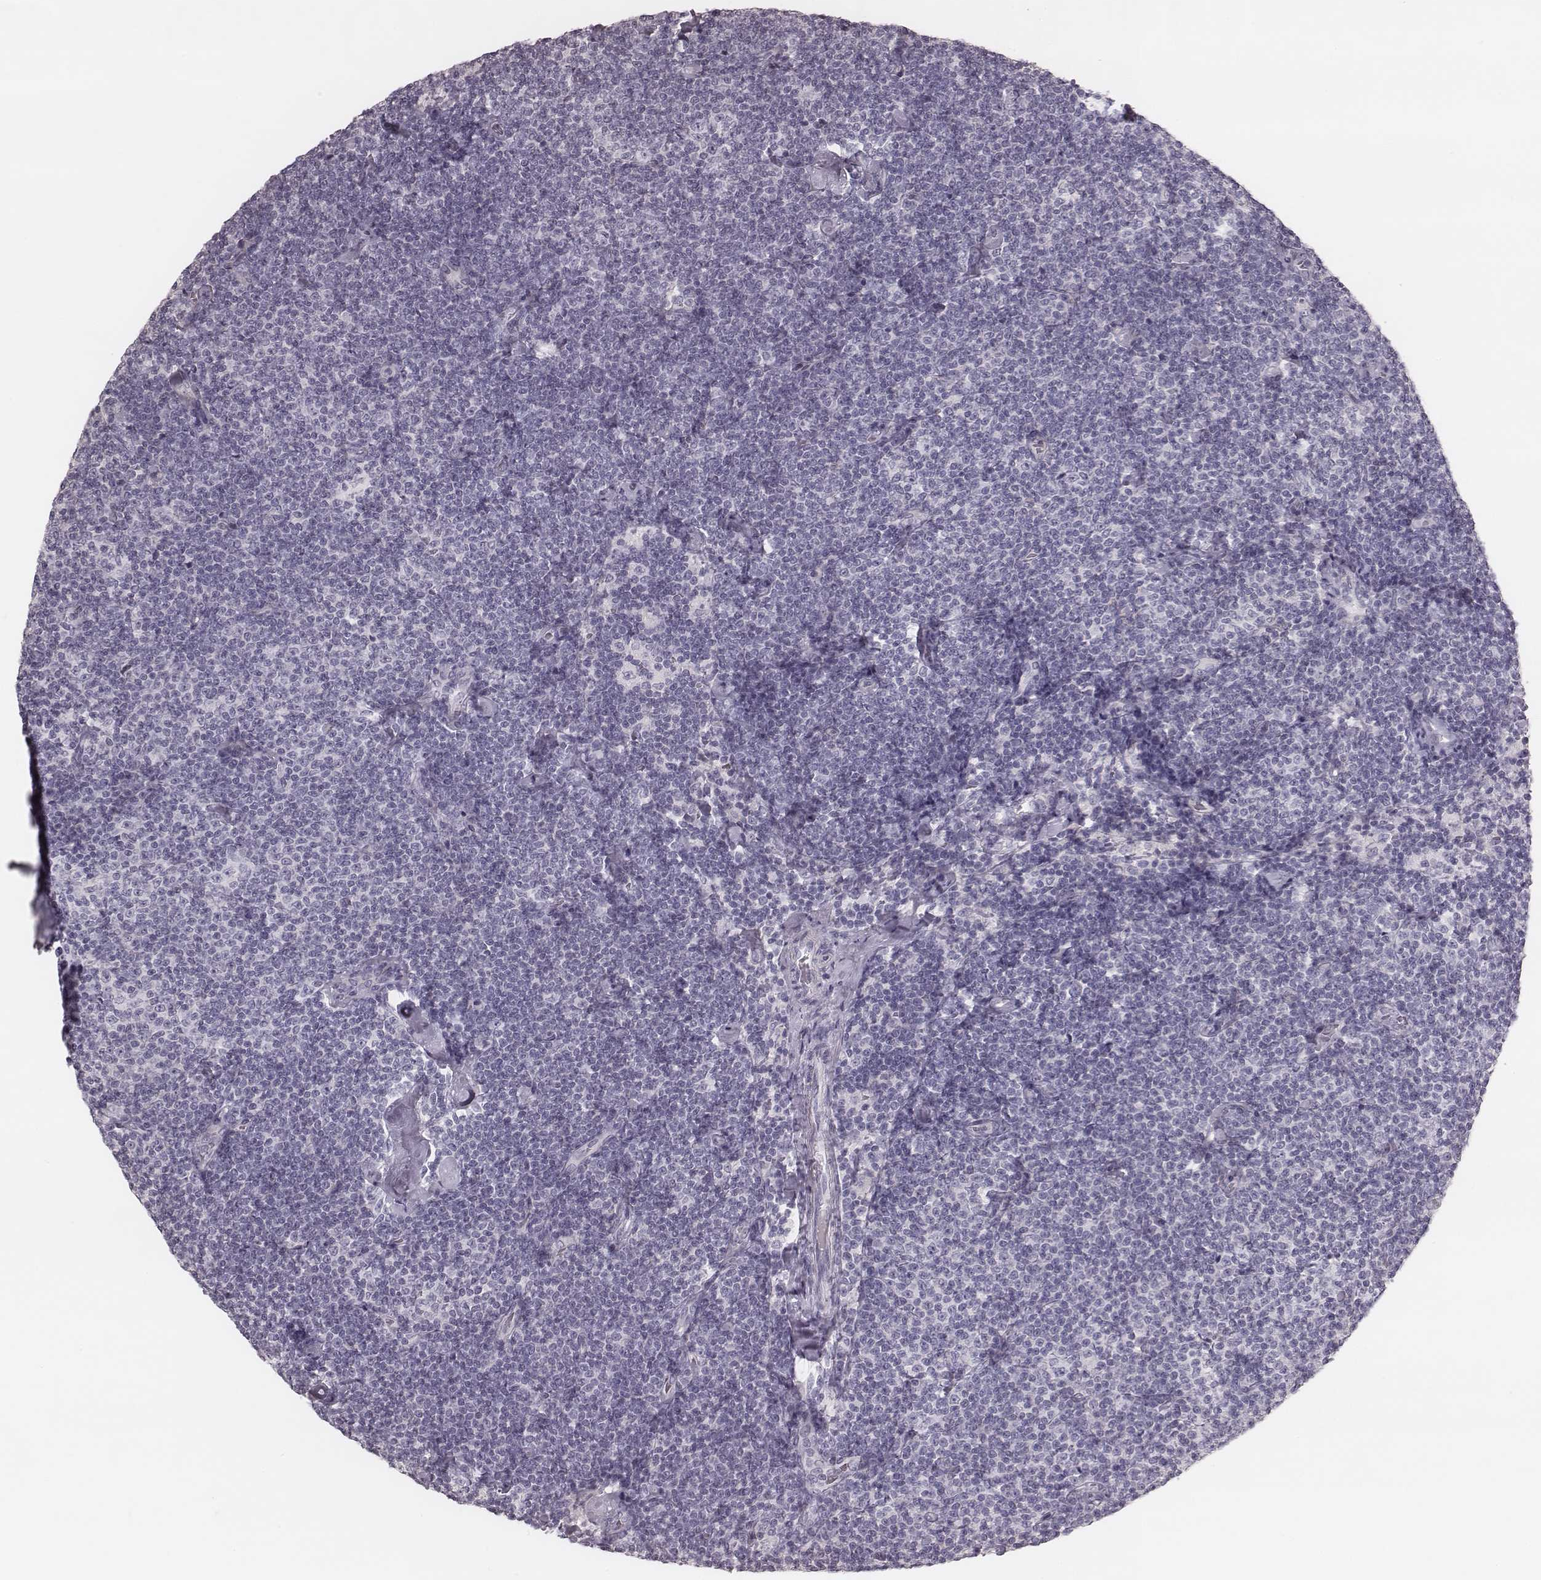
{"staining": {"intensity": "negative", "quantity": "none", "location": "none"}, "tissue": "lymphoma", "cell_type": "Tumor cells", "image_type": "cancer", "snomed": [{"axis": "morphology", "description": "Malignant lymphoma, non-Hodgkin's type, Low grade"}, {"axis": "topography", "description": "Lymph node"}], "caption": "Immunohistochemistry image of neoplastic tissue: human lymphoma stained with DAB reveals no significant protein positivity in tumor cells. (DAB immunohistochemistry, high magnification).", "gene": "S100Z", "patient": {"sex": "male", "age": 81}}